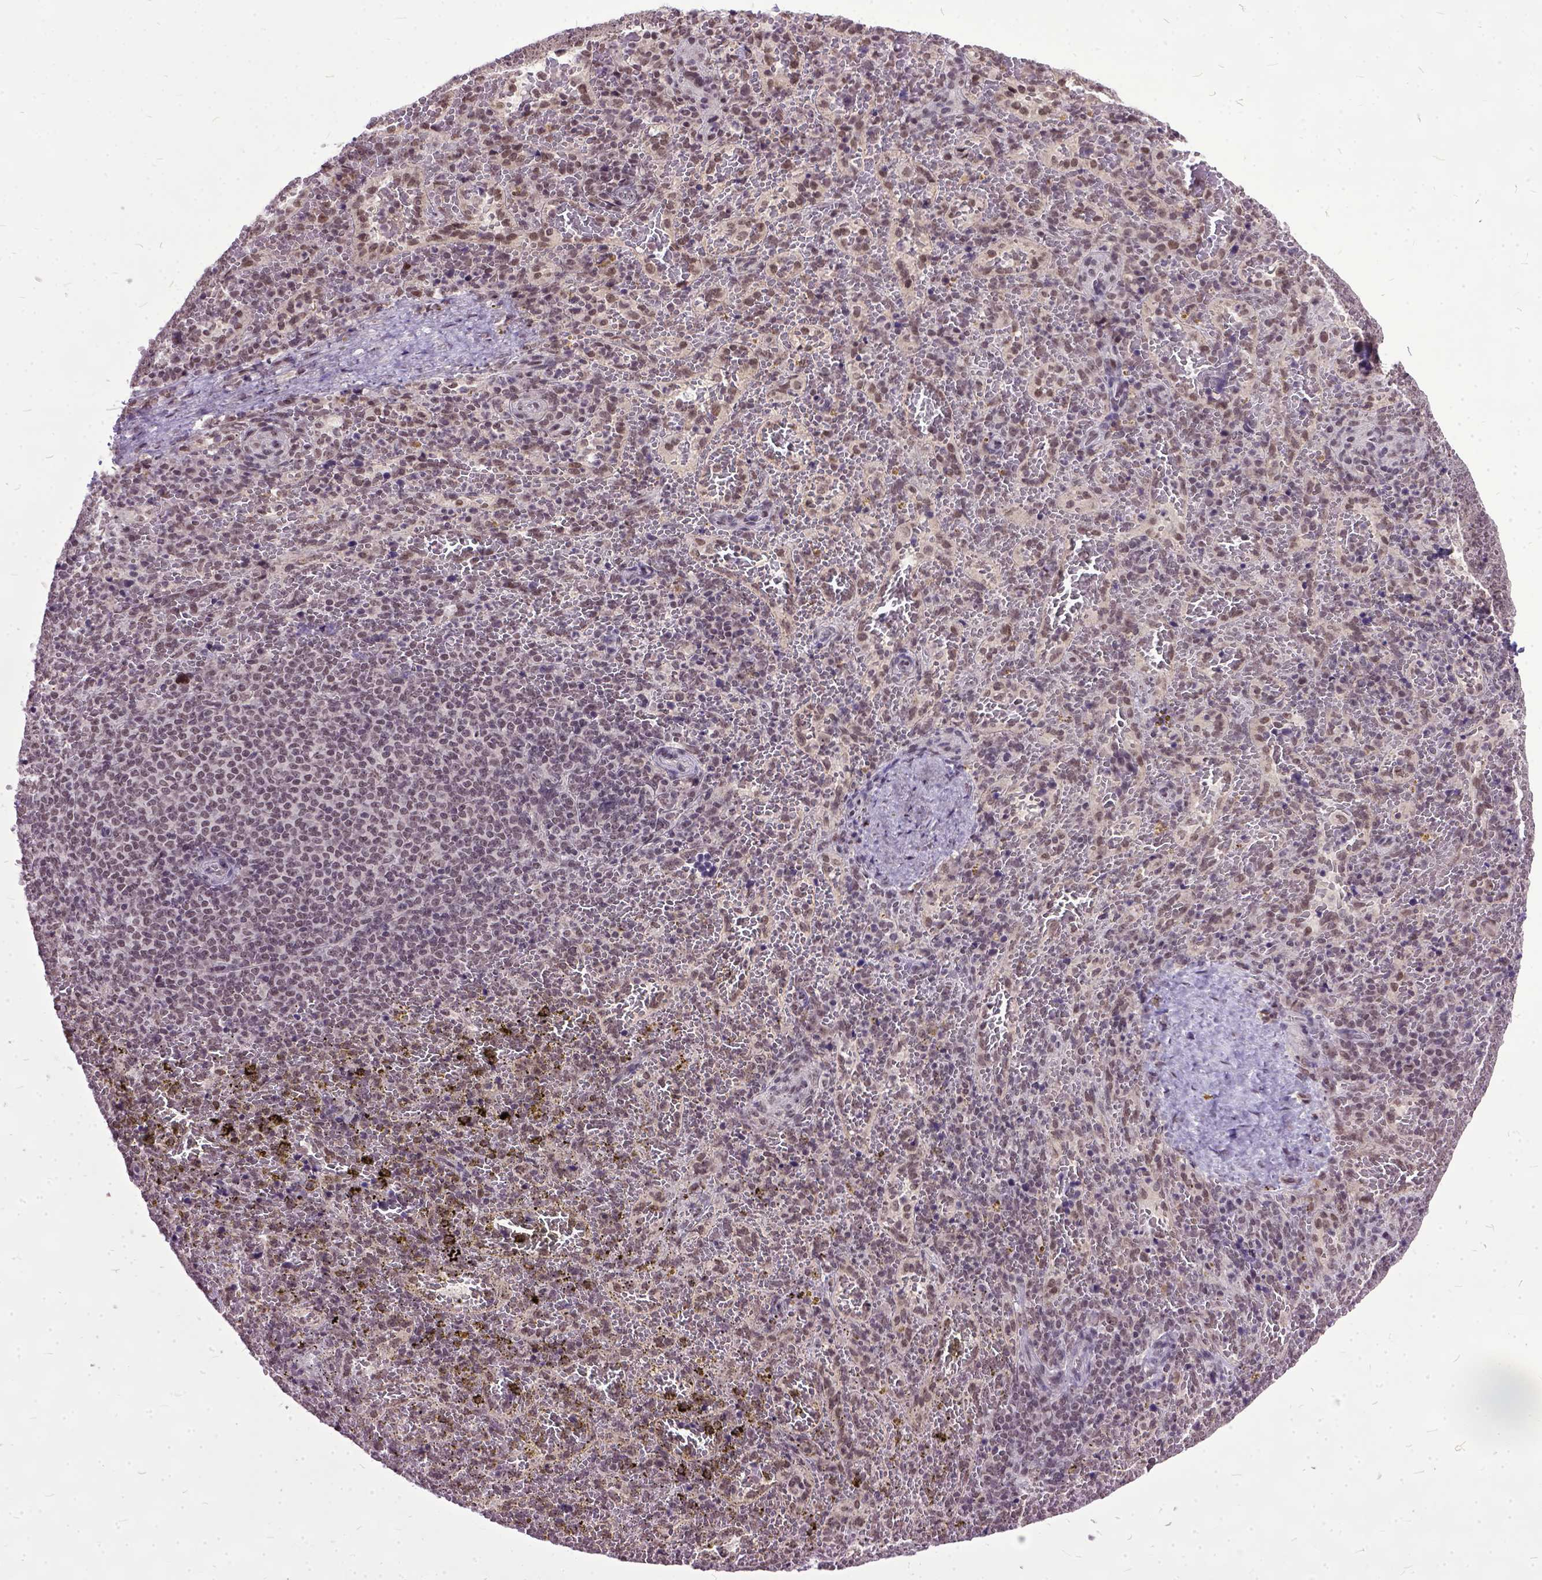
{"staining": {"intensity": "moderate", "quantity": "25%-75%", "location": "nuclear"}, "tissue": "spleen", "cell_type": "Cells in red pulp", "image_type": "normal", "snomed": [{"axis": "morphology", "description": "Normal tissue, NOS"}, {"axis": "topography", "description": "Spleen"}], "caption": "Protein expression analysis of normal spleen displays moderate nuclear staining in about 25%-75% of cells in red pulp. (brown staining indicates protein expression, while blue staining denotes nuclei).", "gene": "ORC5", "patient": {"sex": "female", "age": 50}}